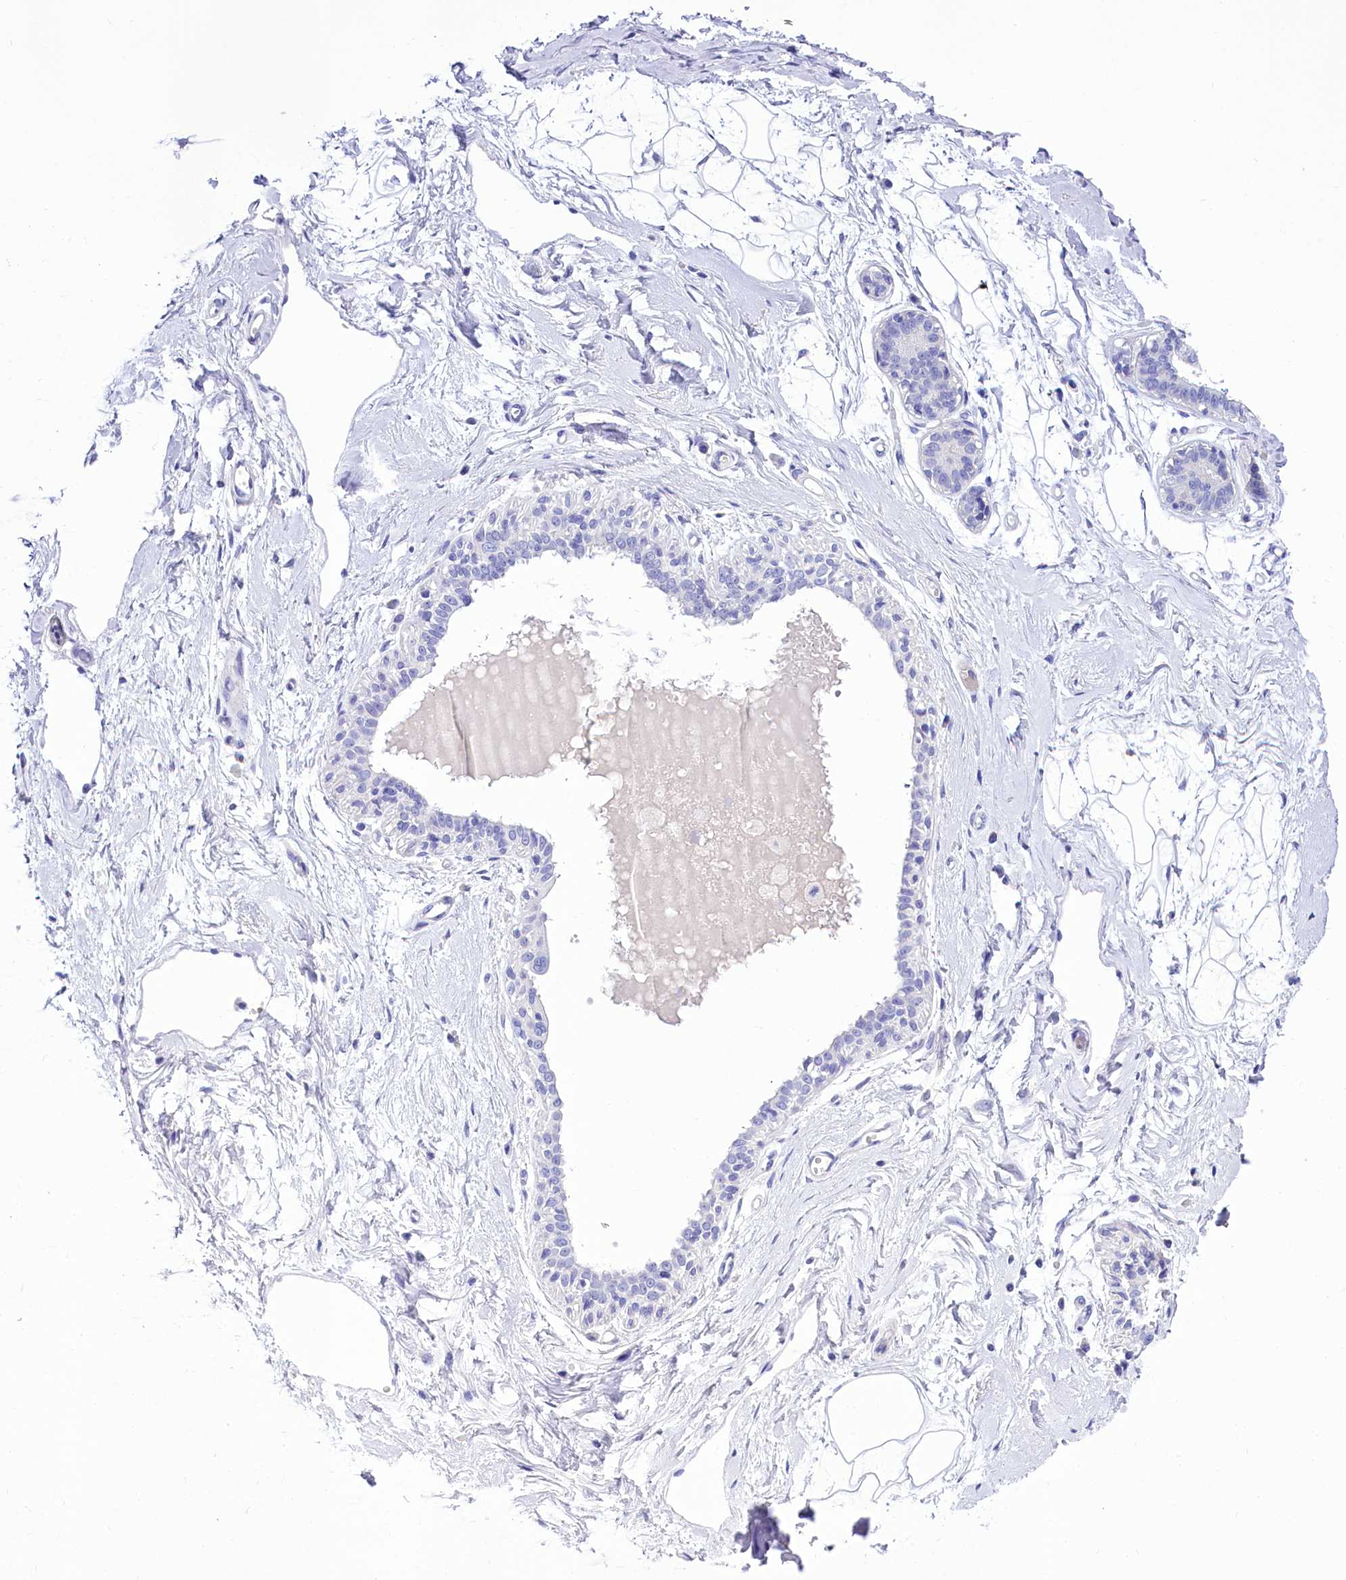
{"staining": {"intensity": "negative", "quantity": "none", "location": "none"}, "tissue": "breast", "cell_type": "Adipocytes", "image_type": "normal", "snomed": [{"axis": "morphology", "description": "Normal tissue, NOS"}, {"axis": "topography", "description": "Breast"}], "caption": "A histopathology image of breast stained for a protein exhibits no brown staining in adipocytes. (DAB IHC, high magnification).", "gene": "TTC36", "patient": {"sex": "female", "age": 45}}